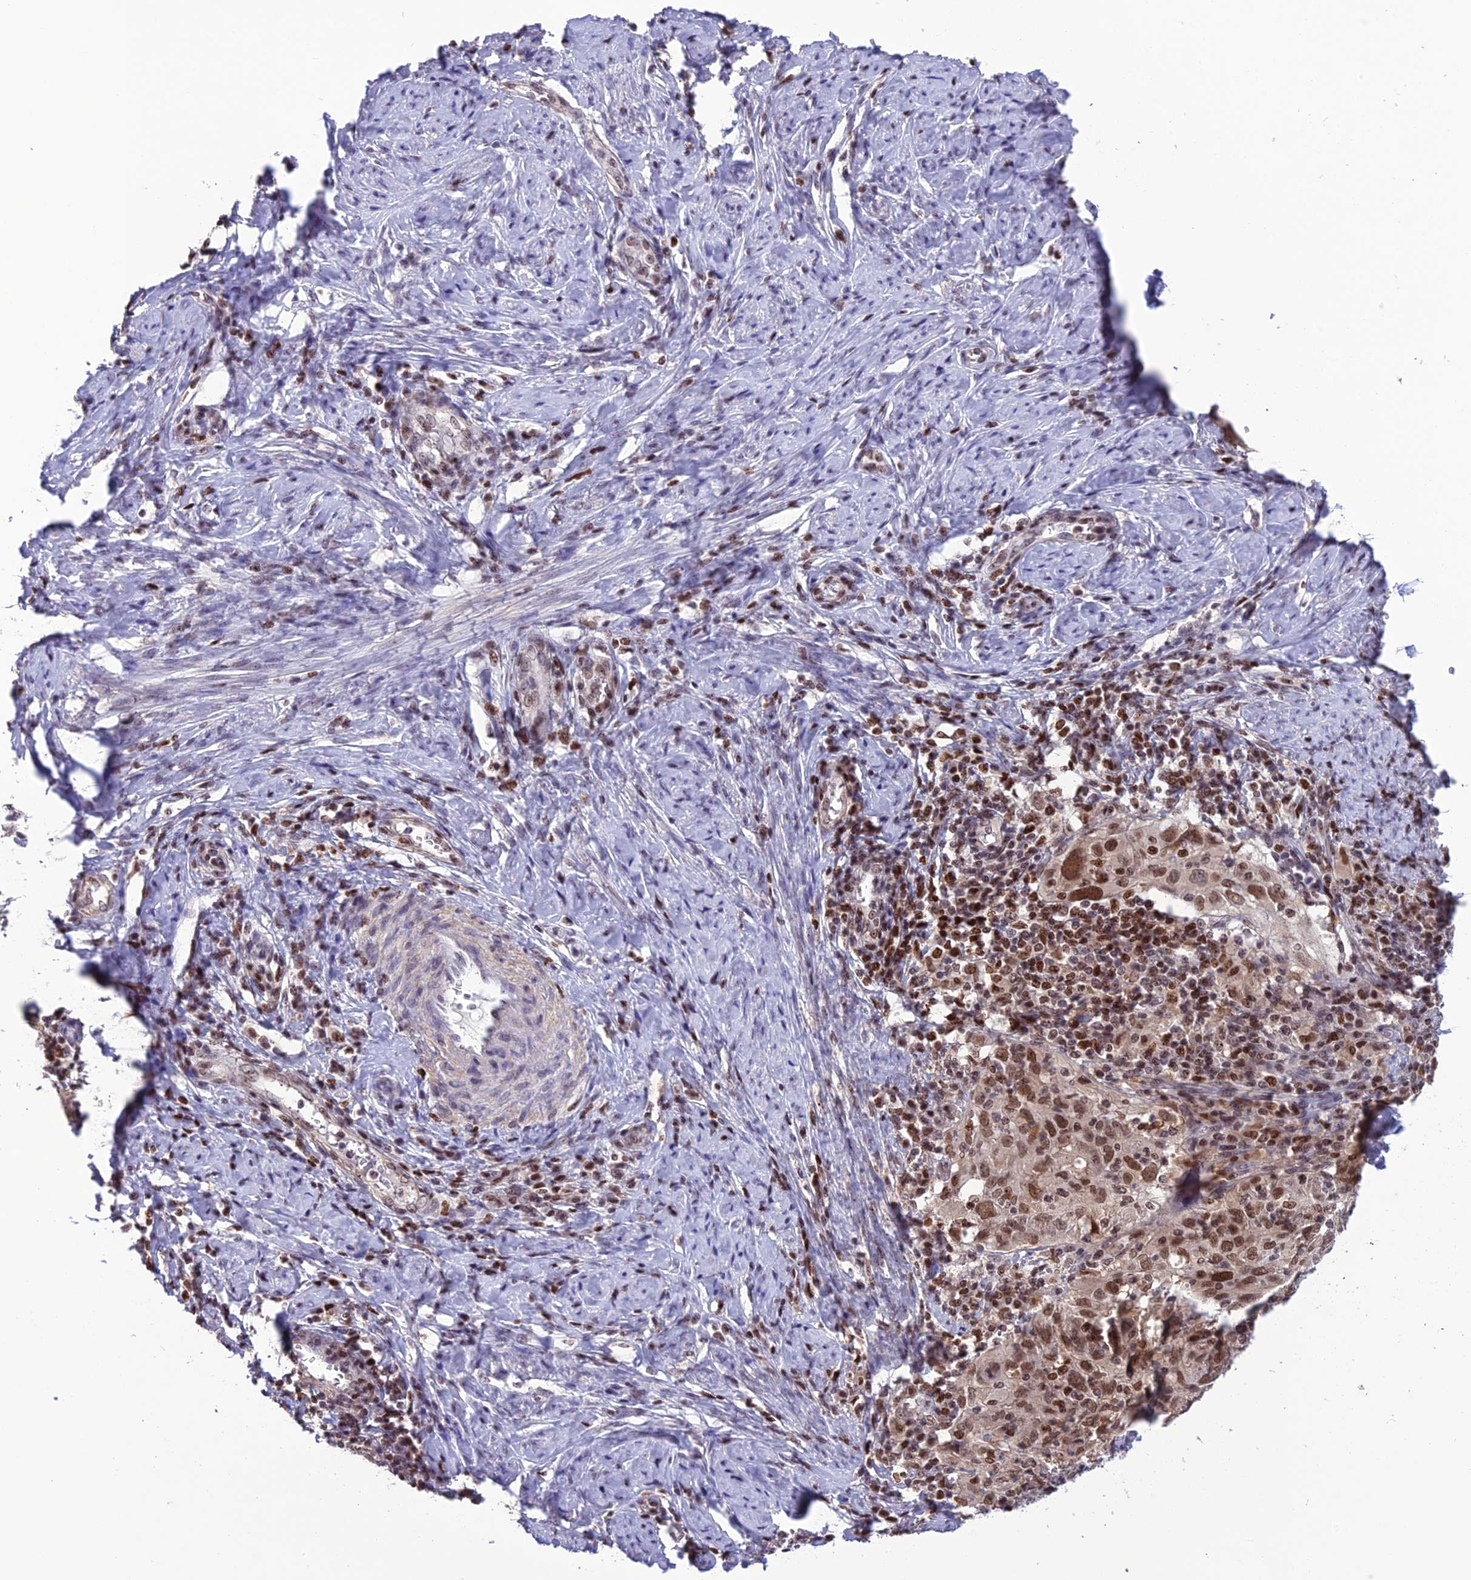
{"staining": {"intensity": "moderate", "quantity": ">75%", "location": "nuclear"}, "tissue": "cervical cancer", "cell_type": "Tumor cells", "image_type": "cancer", "snomed": [{"axis": "morphology", "description": "Normal tissue, NOS"}, {"axis": "morphology", "description": "Squamous cell carcinoma, NOS"}, {"axis": "topography", "description": "Cervix"}], "caption": "This histopathology image shows cervical cancer stained with IHC to label a protein in brown. The nuclear of tumor cells show moderate positivity for the protein. Nuclei are counter-stained blue.", "gene": "MIS12", "patient": {"sex": "female", "age": 31}}